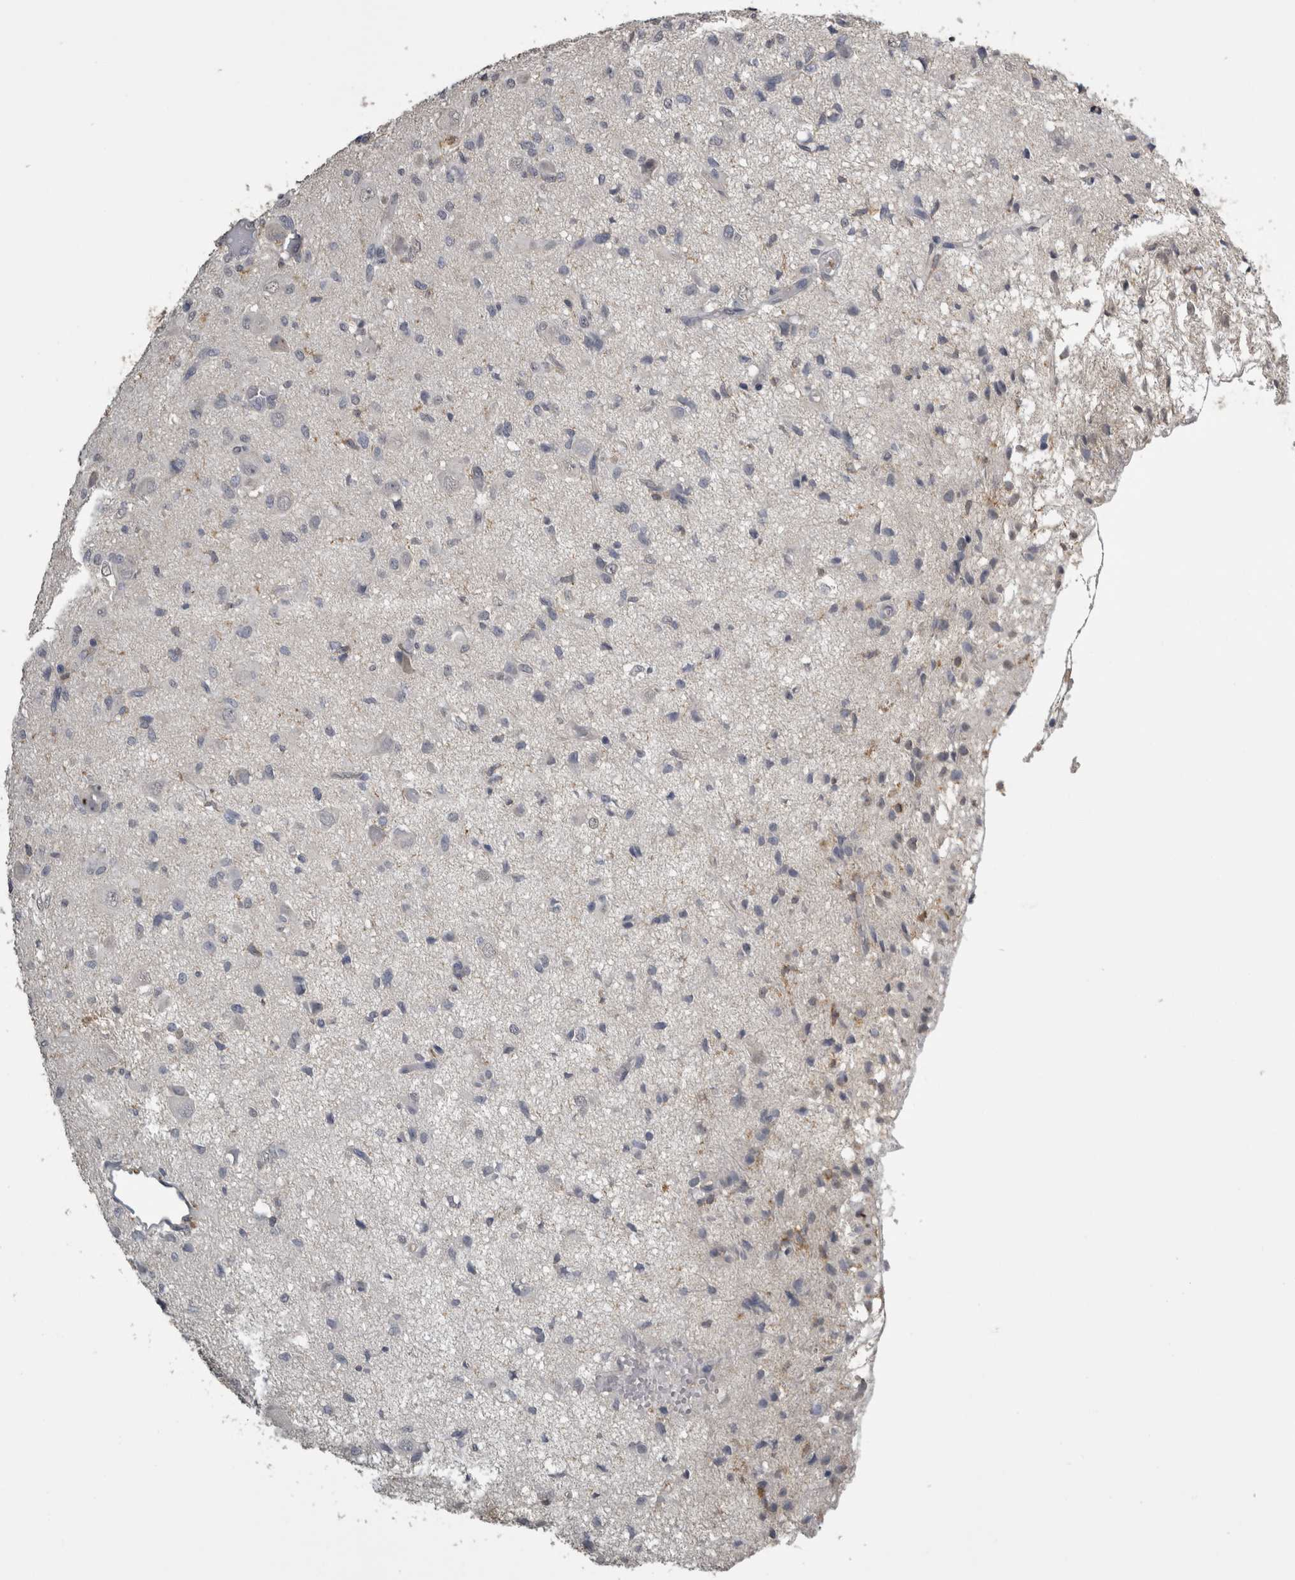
{"staining": {"intensity": "weak", "quantity": "<25%", "location": "cytoplasmic/membranous"}, "tissue": "glioma", "cell_type": "Tumor cells", "image_type": "cancer", "snomed": [{"axis": "morphology", "description": "Glioma, malignant, High grade"}, {"axis": "topography", "description": "Brain"}], "caption": "Tumor cells show no significant protein expression in malignant glioma (high-grade).", "gene": "PIK3AP1", "patient": {"sex": "female", "age": 59}}